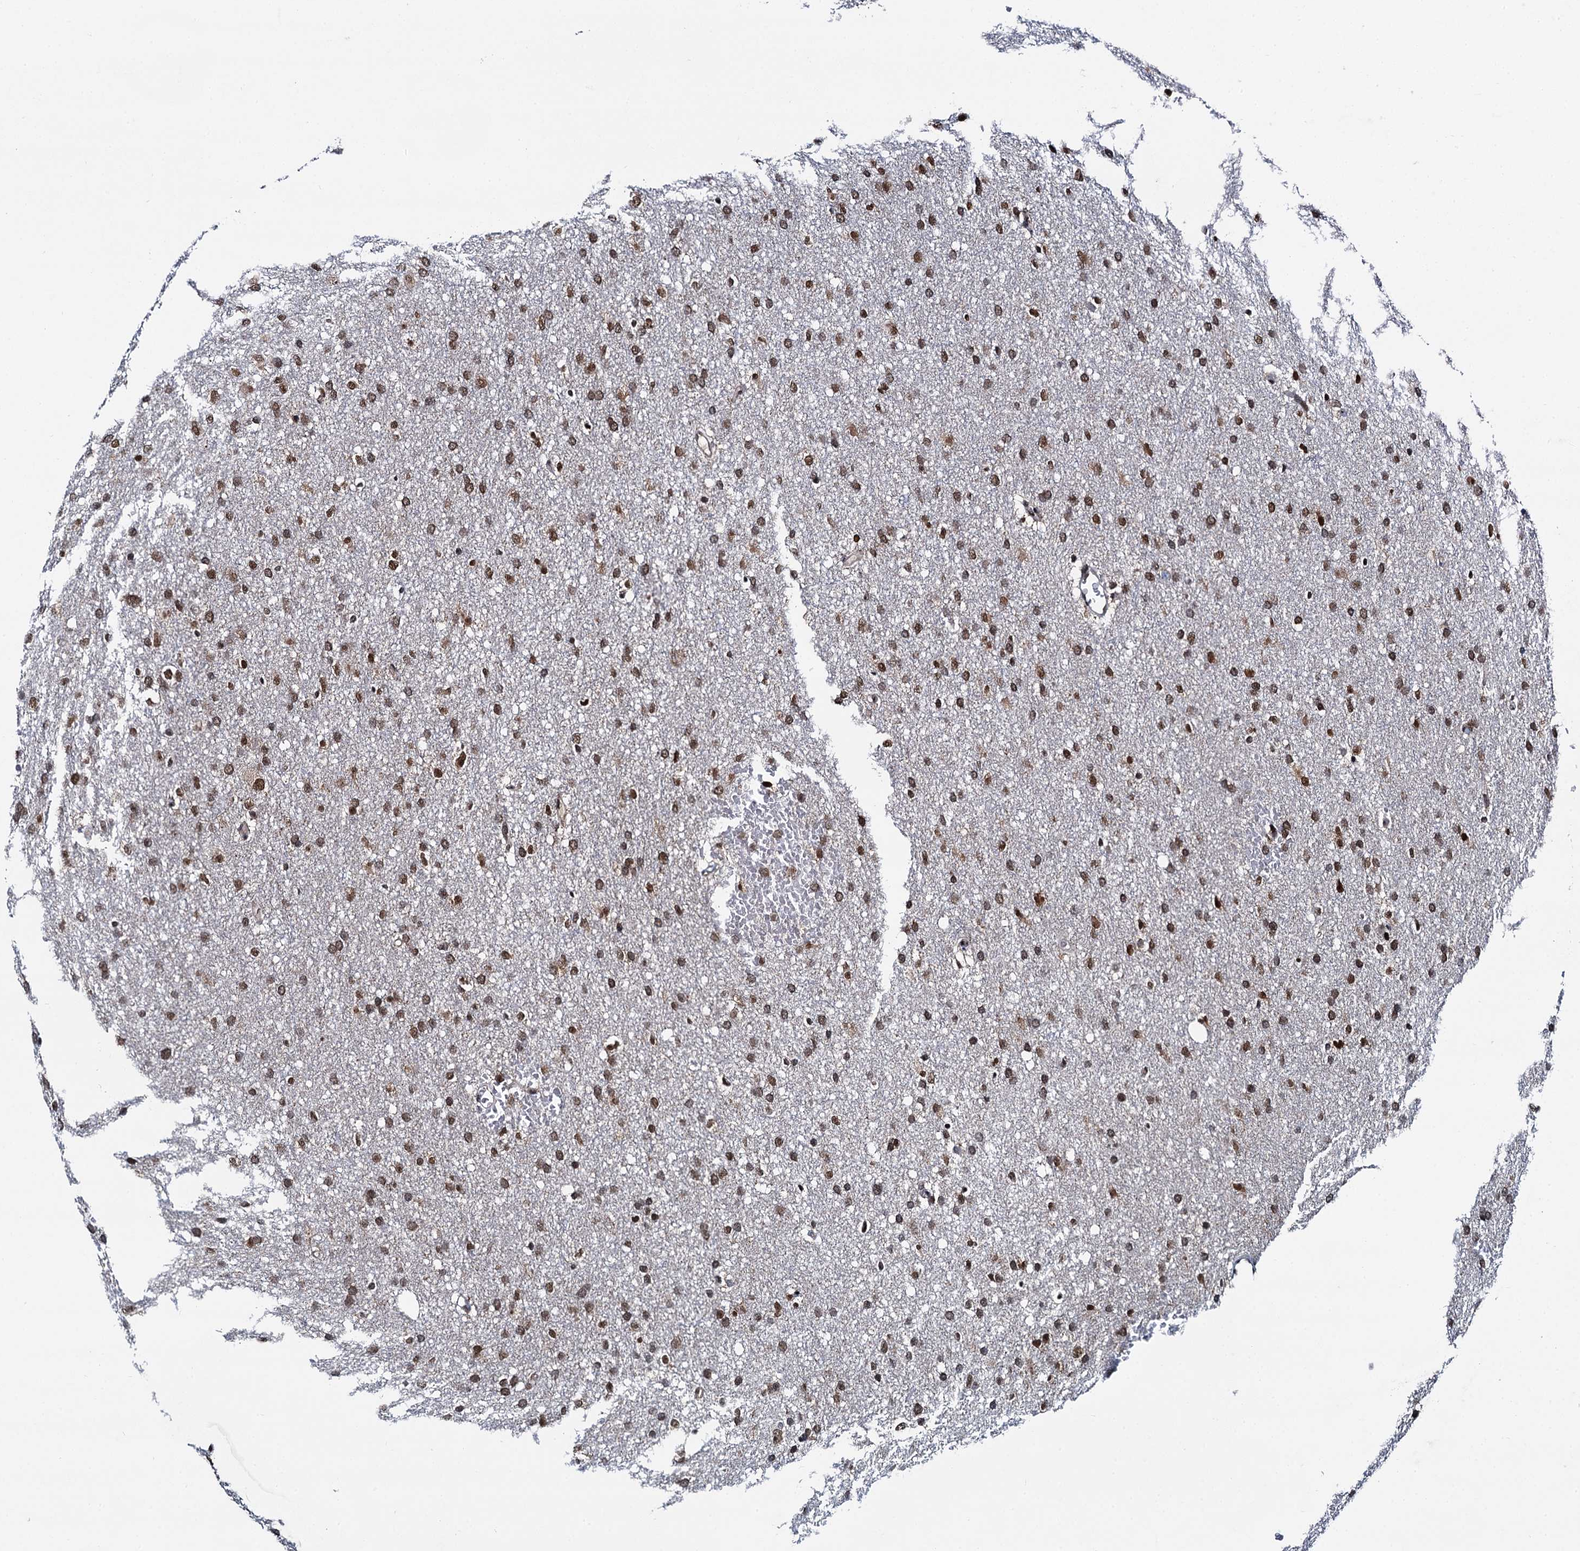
{"staining": {"intensity": "moderate", "quantity": ">75%", "location": "nuclear"}, "tissue": "glioma", "cell_type": "Tumor cells", "image_type": "cancer", "snomed": [{"axis": "morphology", "description": "Glioma, malignant, High grade"}, {"axis": "topography", "description": "Cerebral cortex"}], "caption": "An image of glioma stained for a protein shows moderate nuclear brown staining in tumor cells.", "gene": "RUFY2", "patient": {"sex": "female", "age": 36}}